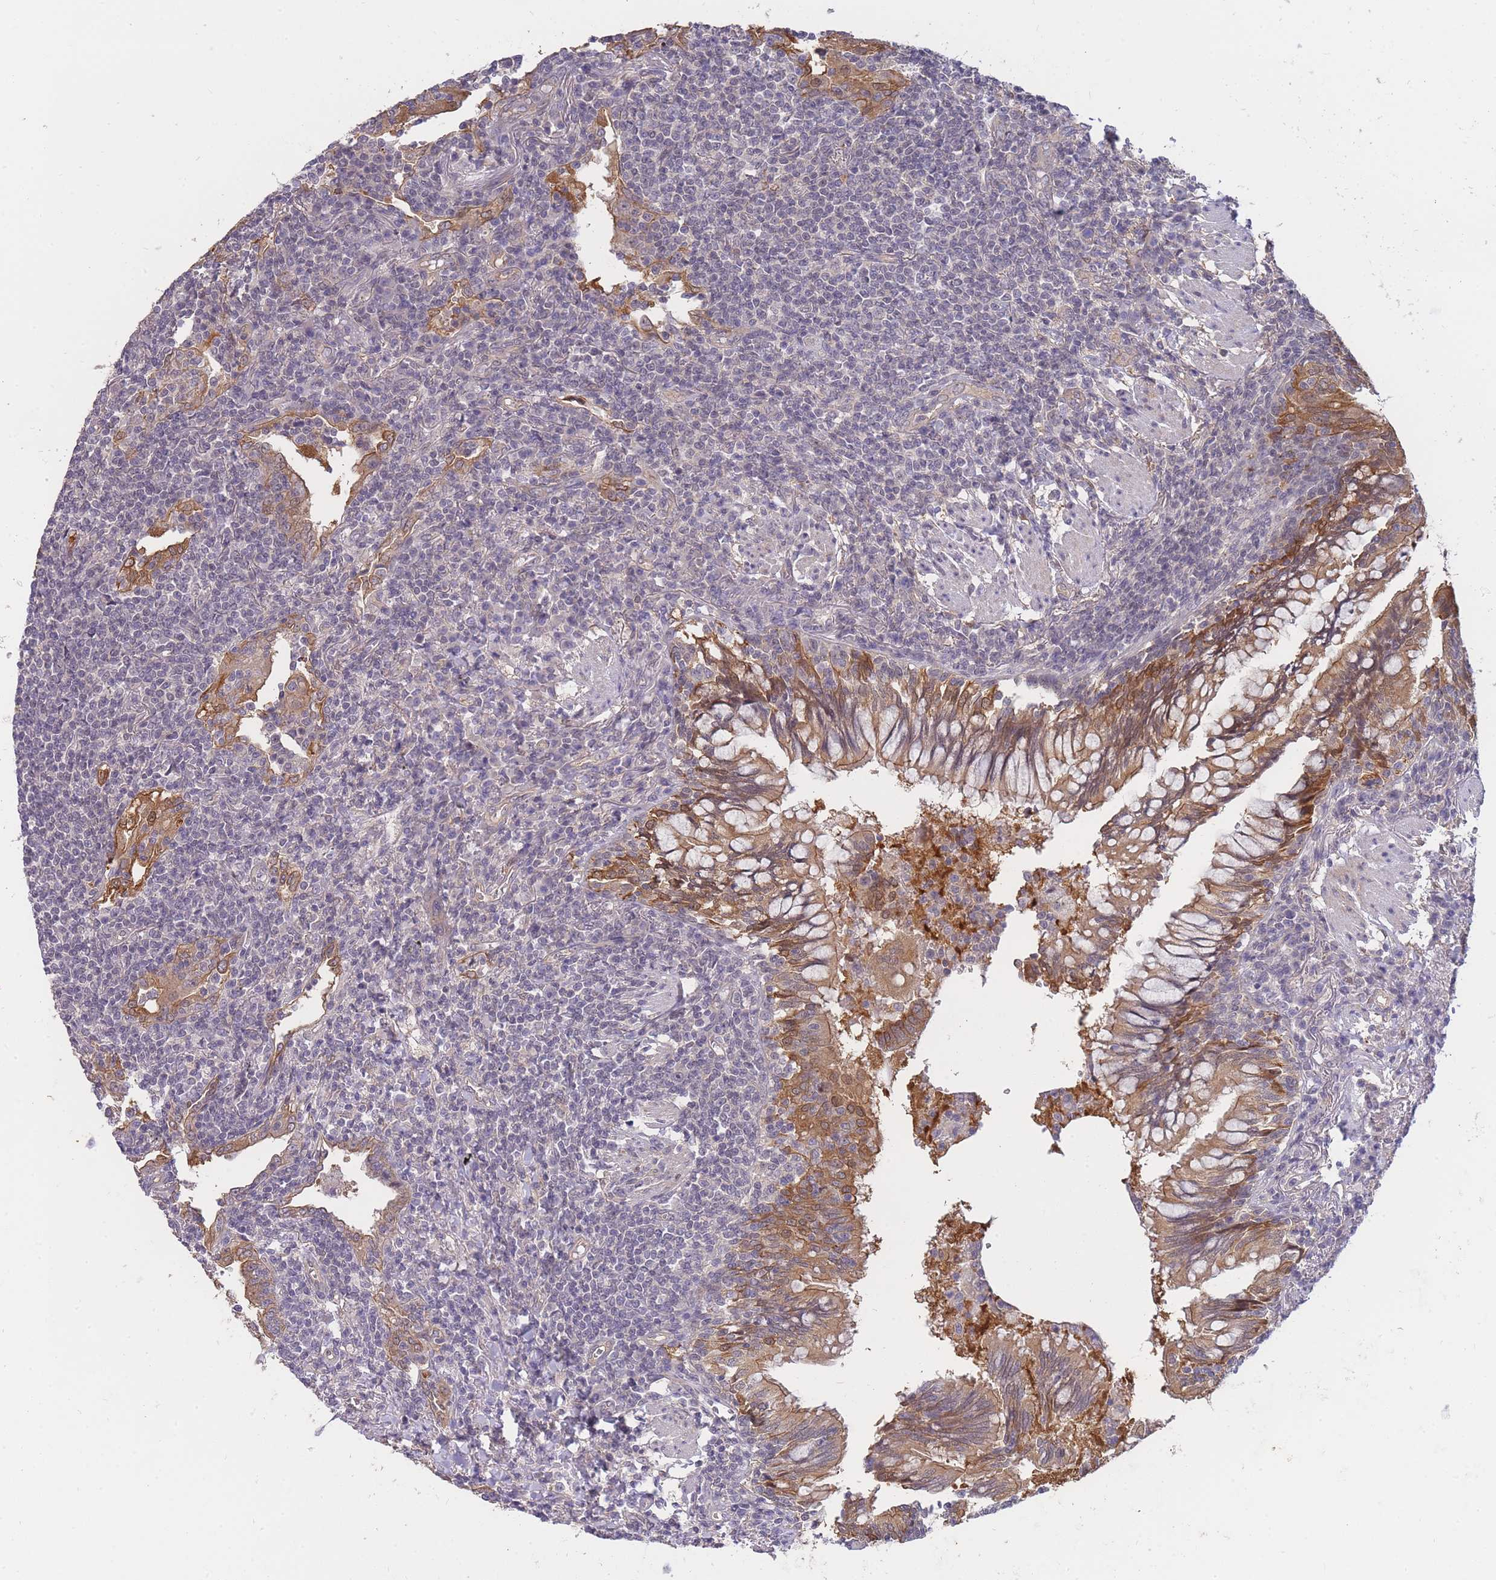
{"staining": {"intensity": "negative", "quantity": "none", "location": "none"}, "tissue": "lymphoma", "cell_type": "Tumor cells", "image_type": "cancer", "snomed": [{"axis": "morphology", "description": "Malignant lymphoma, non-Hodgkin's type, Low grade"}, {"axis": "topography", "description": "Lung"}], "caption": "Lymphoma was stained to show a protein in brown. There is no significant expression in tumor cells. (Stains: DAB (3,3'-diaminobenzidine) immunohistochemistry with hematoxylin counter stain, Microscopy: brightfield microscopy at high magnification).", "gene": "SMC6", "patient": {"sex": "female", "age": 71}}